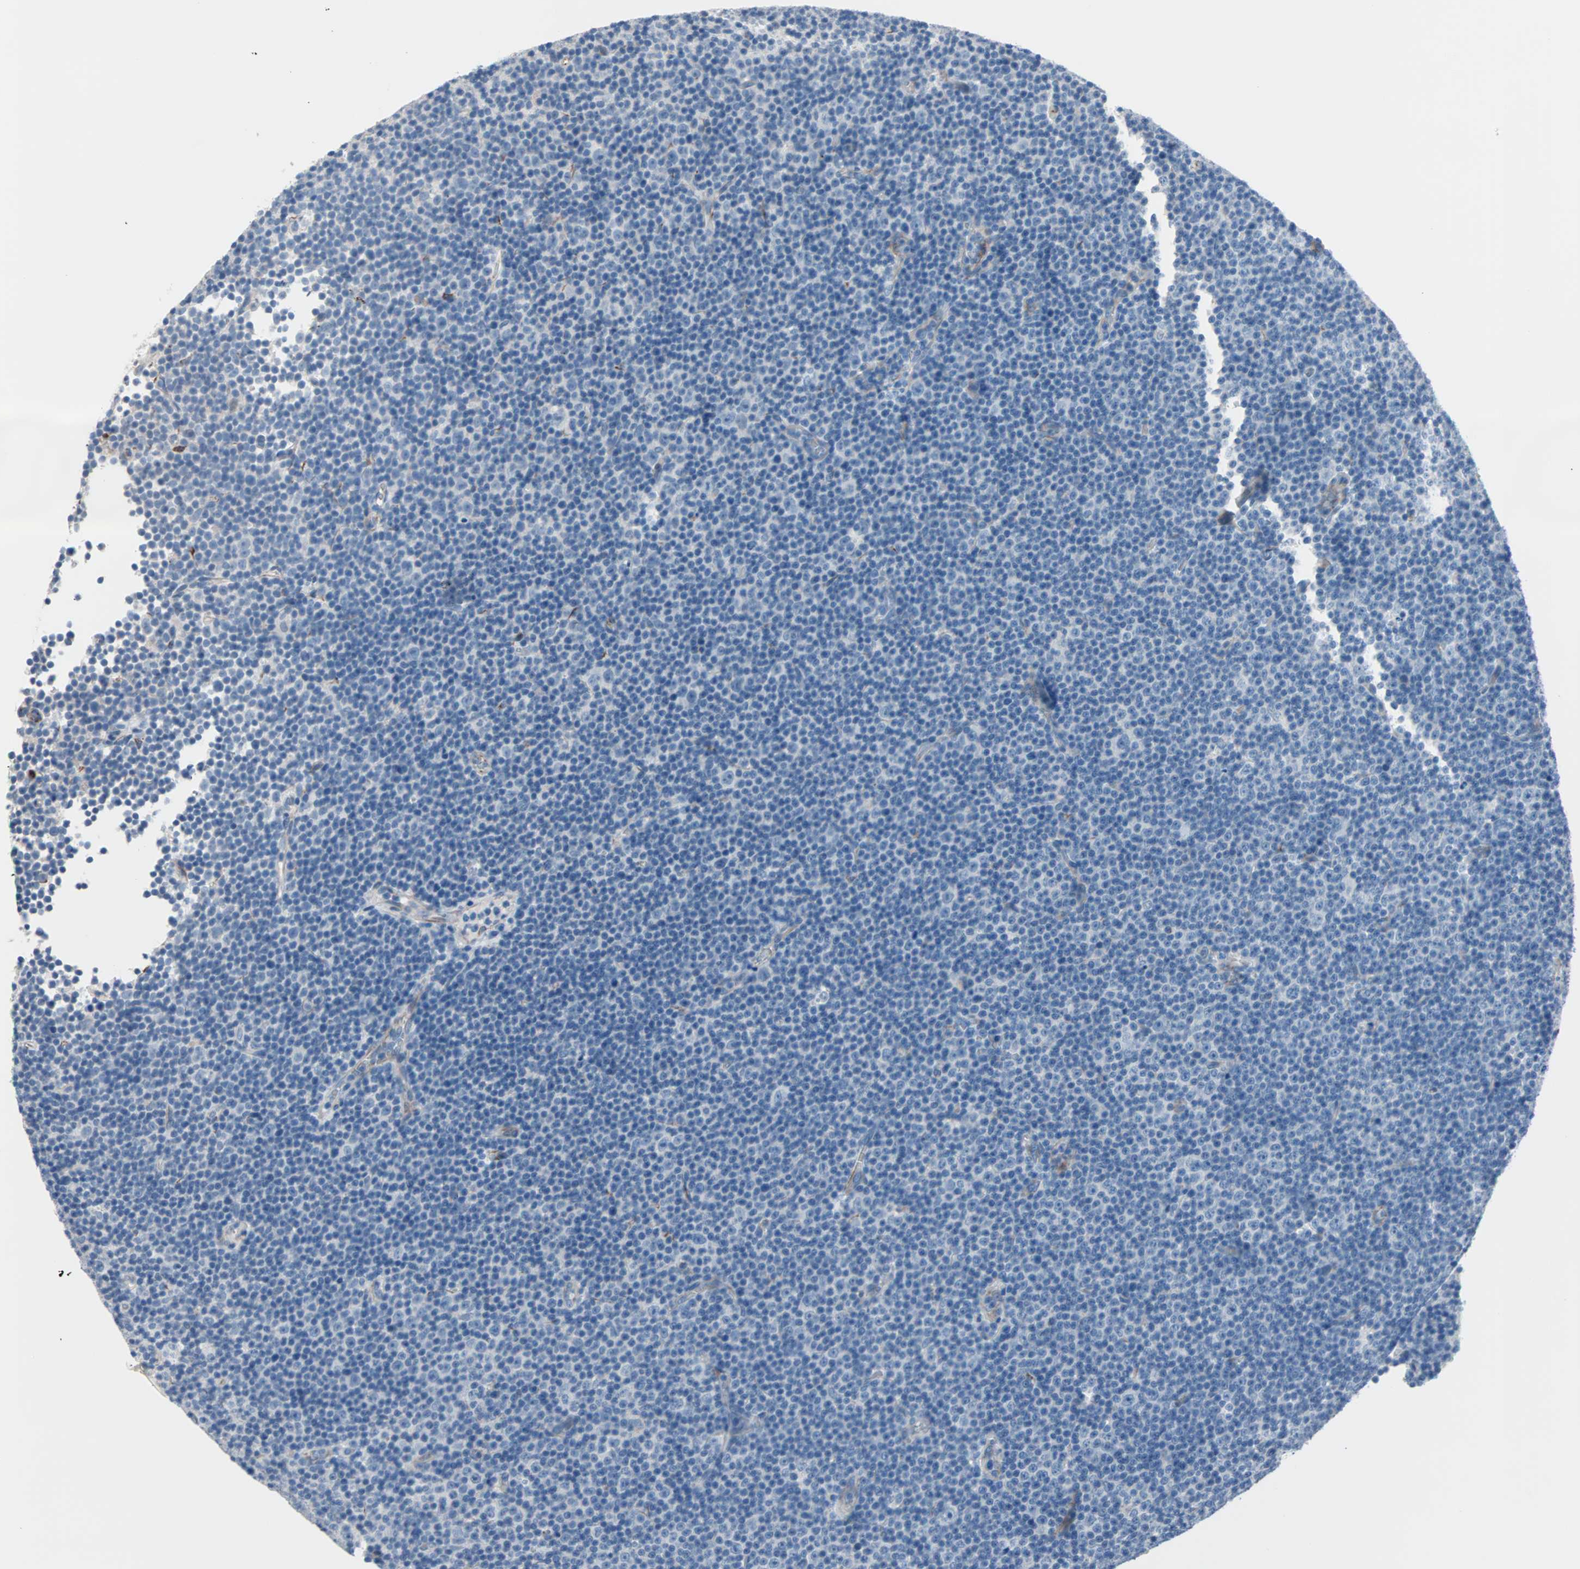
{"staining": {"intensity": "negative", "quantity": "none", "location": "none"}, "tissue": "lymphoma", "cell_type": "Tumor cells", "image_type": "cancer", "snomed": [{"axis": "morphology", "description": "Malignant lymphoma, non-Hodgkin's type, Low grade"}, {"axis": "topography", "description": "Lymph node"}], "caption": "The photomicrograph displays no staining of tumor cells in lymphoma. (Brightfield microscopy of DAB immunohistochemistry at high magnification).", "gene": "ULBP1", "patient": {"sex": "female", "age": 67}}